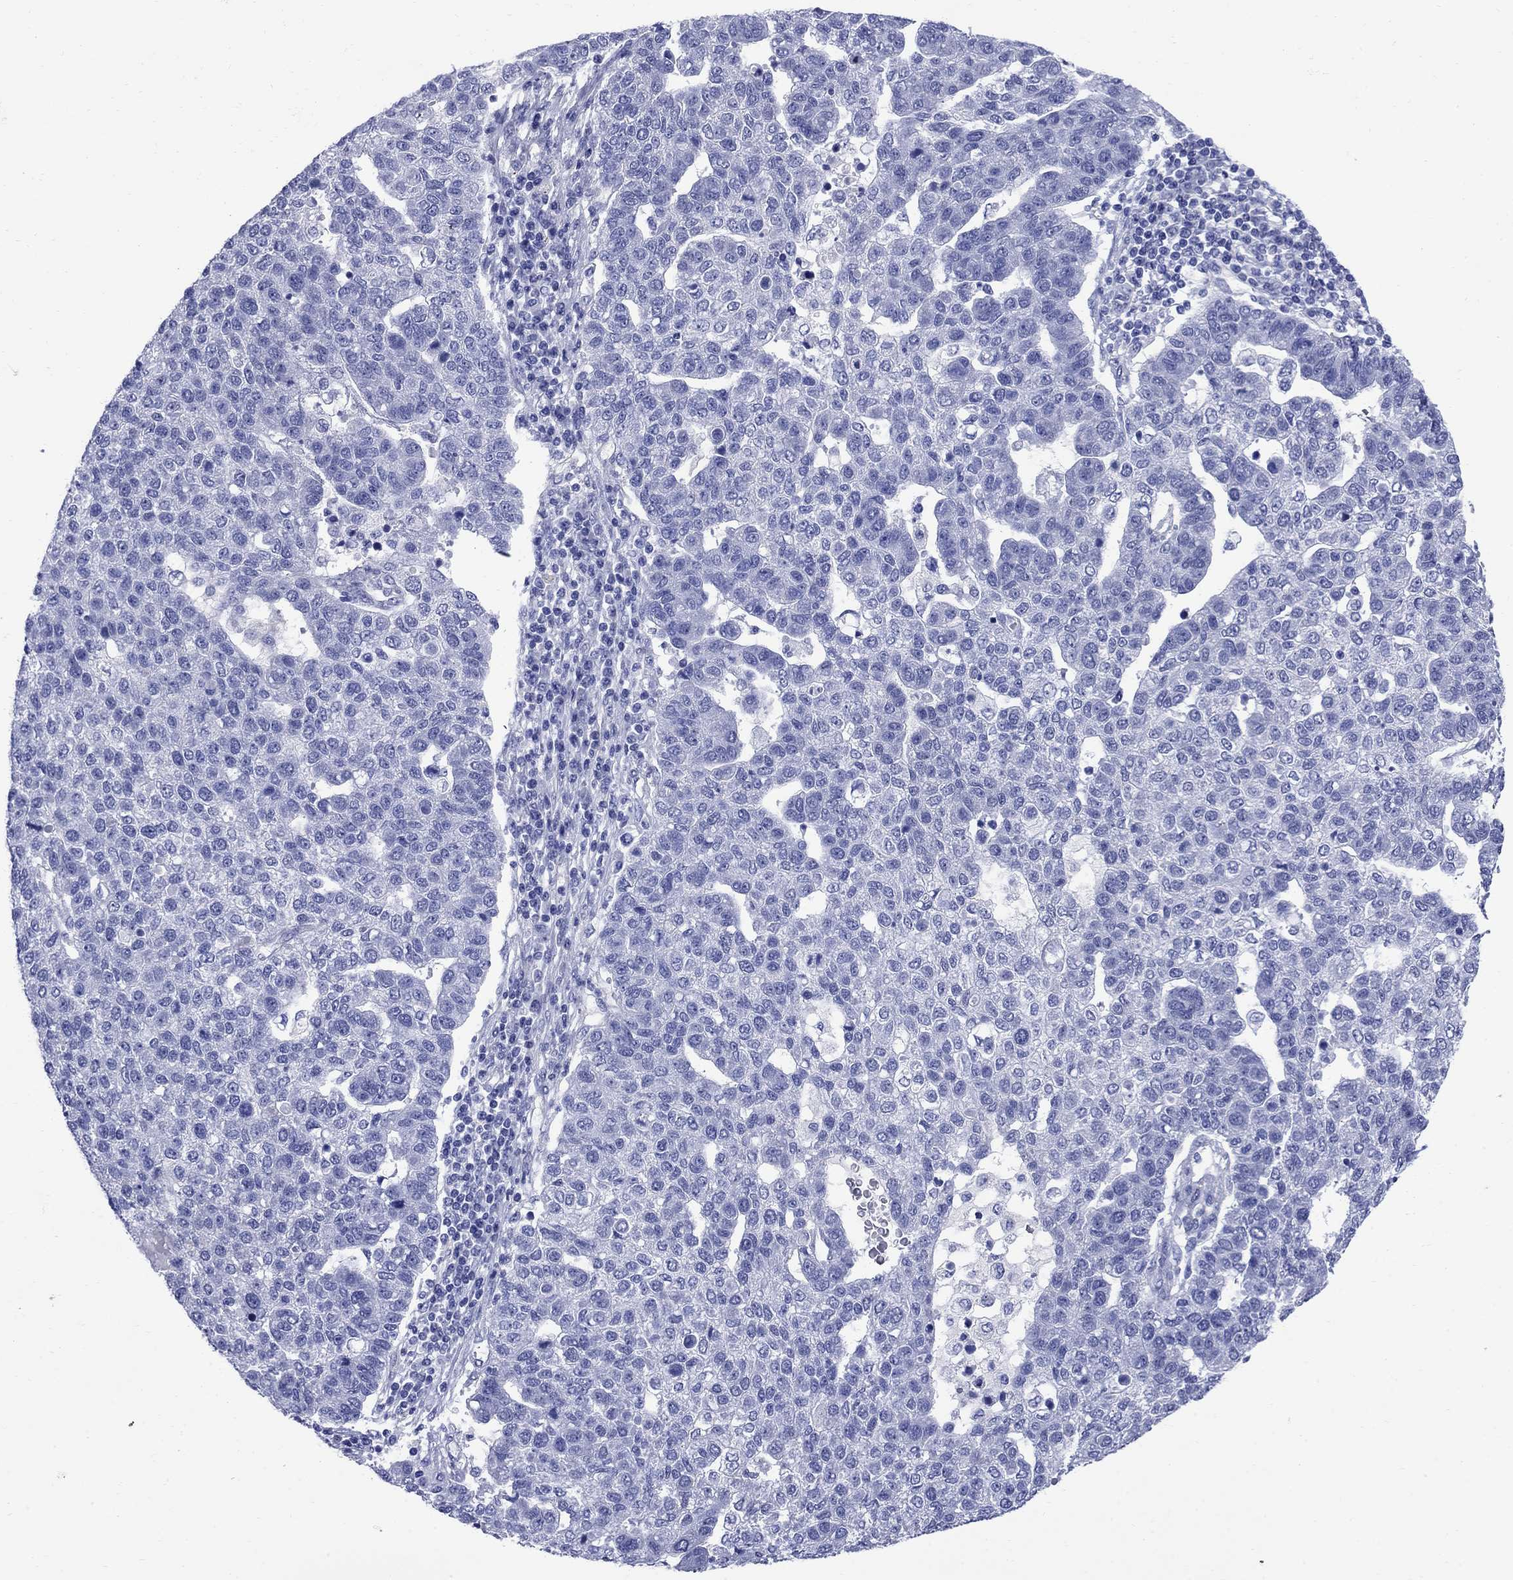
{"staining": {"intensity": "negative", "quantity": "none", "location": "none"}, "tissue": "pancreatic cancer", "cell_type": "Tumor cells", "image_type": "cancer", "snomed": [{"axis": "morphology", "description": "Adenocarcinoma, NOS"}, {"axis": "topography", "description": "Pancreas"}], "caption": "There is no significant staining in tumor cells of pancreatic adenocarcinoma.", "gene": "SMCP", "patient": {"sex": "female", "age": 61}}